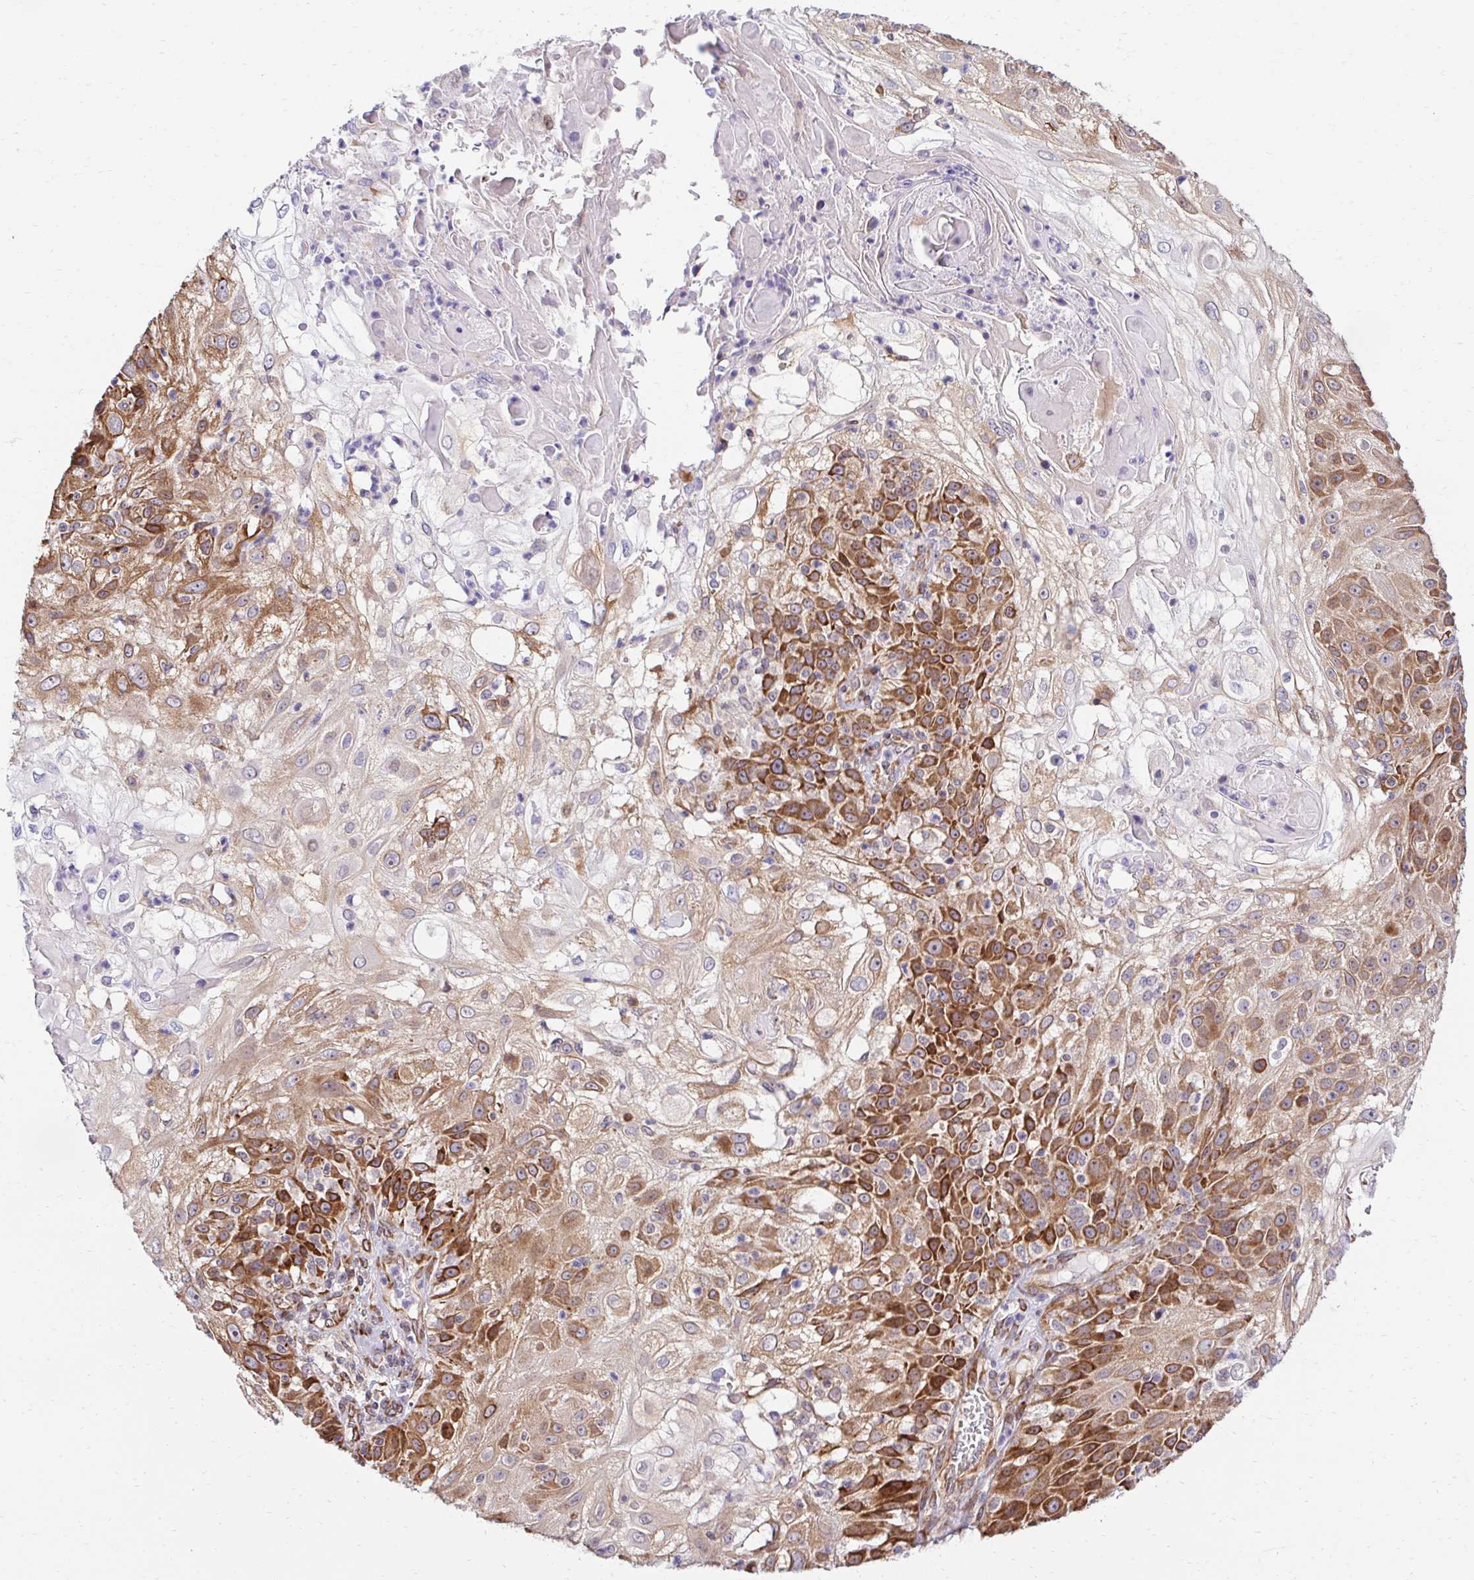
{"staining": {"intensity": "strong", "quantity": "25%-75%", "location": "cytoplasmic/membranous"}, "tissue": "skin cancer", "cell_type": "Tumor cells", "image_type": "cancer", "snomed": [{"axis": "morphology", "description": "Normal tissue, NOS"}, {"axis": "morphology", "description": "Squamous cell carcinoma, NOS"}, {"axis": "topography", "description": "Skin"}], "caption": "Skin cancer (squamous cell carcinoma) stained for a protein exhibits strong cytoplasmic/membranous positivity in tumor cells.", "gene": "HPS1", "patient": {"sex": "female", "age": 83}}